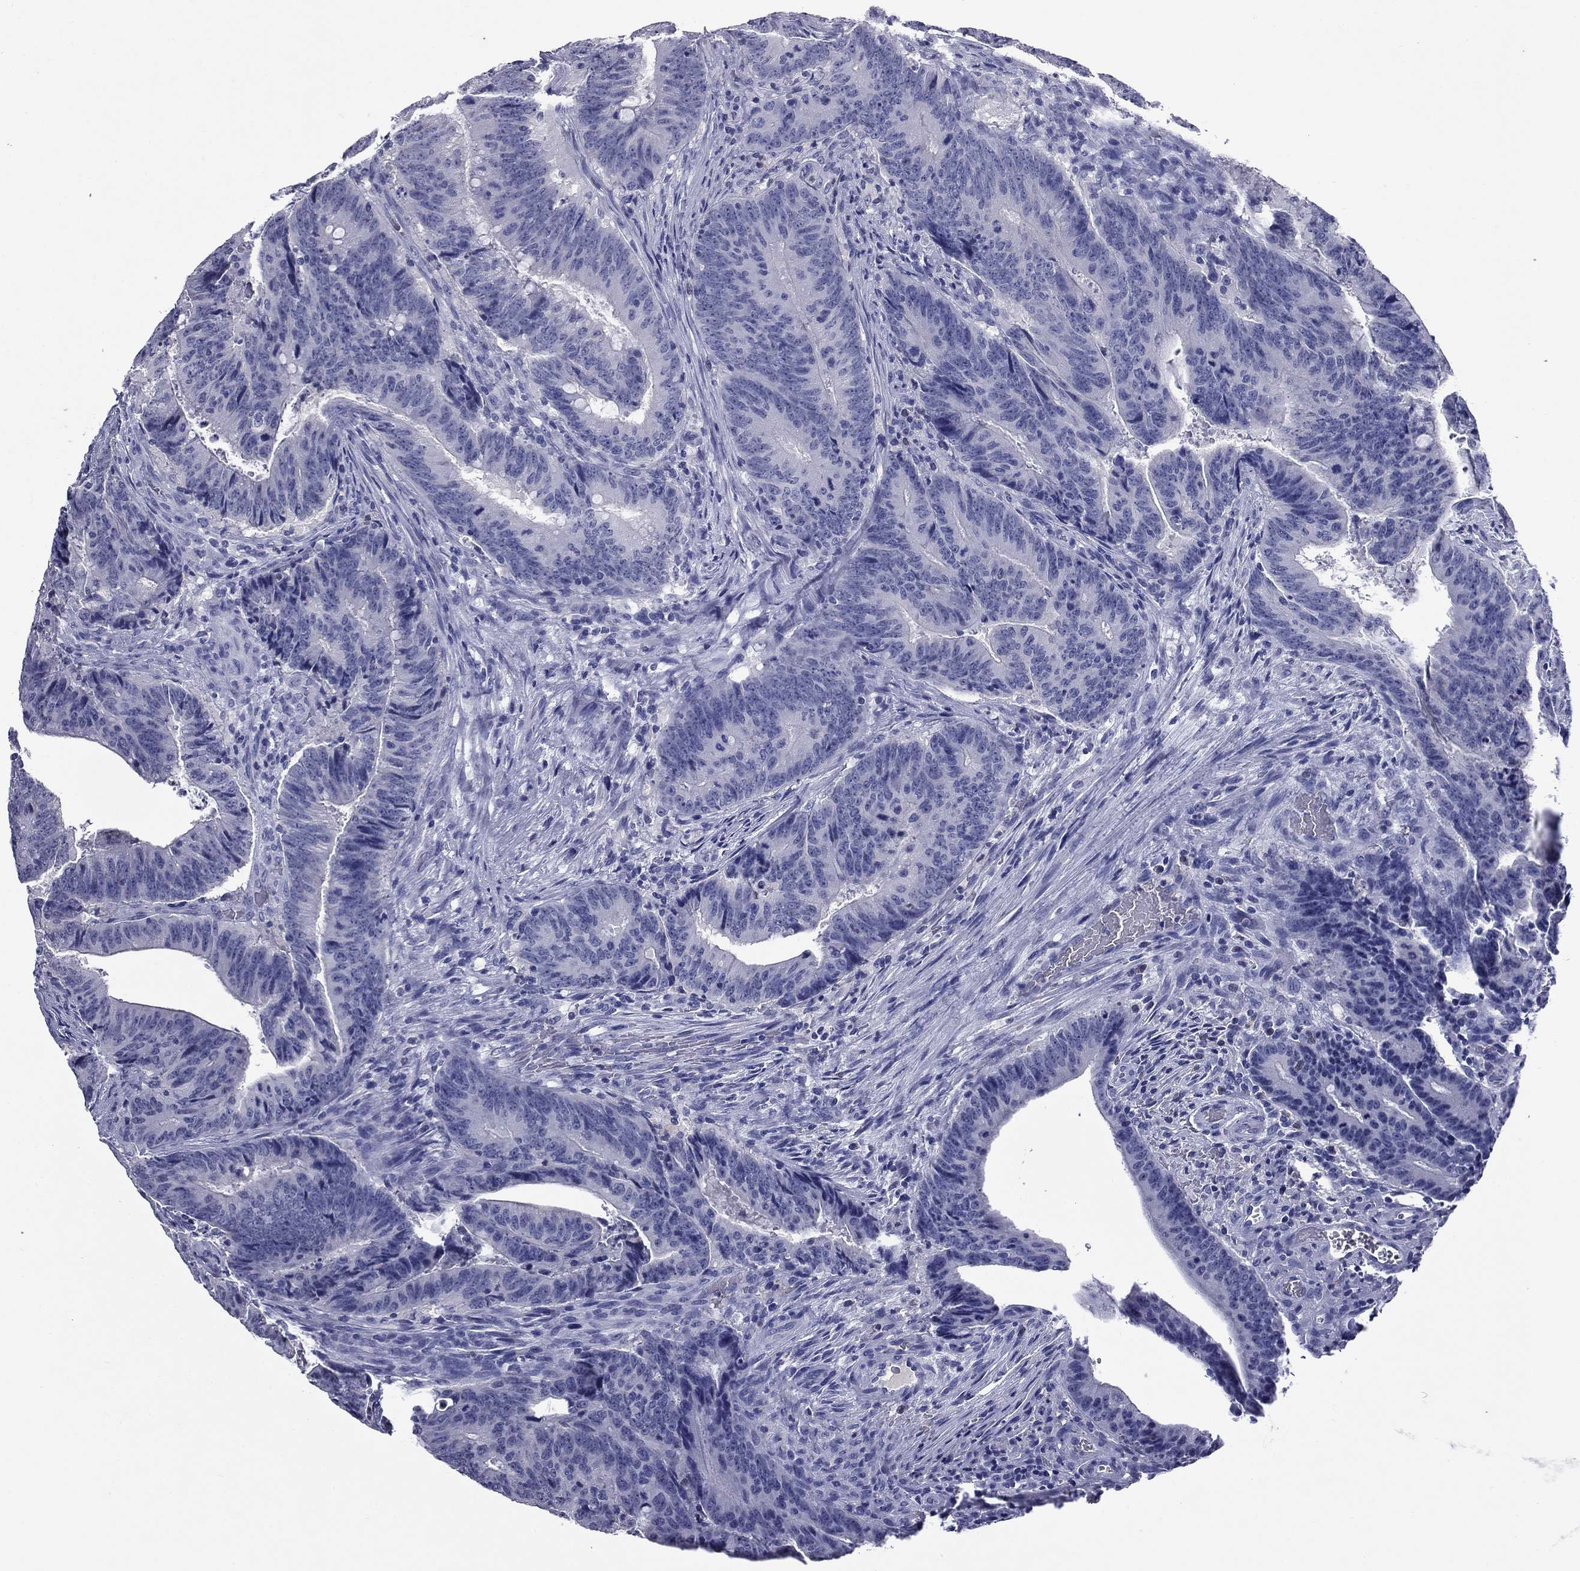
{"staining": {"intensity": "negative", "quantity": "none", "location": "none"}, "tissue": "colorectal cancer", "cell_type": "Tumor cells", "image_type": "cancer", "snomed": [{"axis": "morphology", "description": "Adenocarcinoma, NOS"}, {"axis": "topography", "description": "Colon"}], "caption": "Immunohistochemistry (IHC) of human adenocarcinoma (colorectal) exhibits no staining in tumor cells.", "gene": "CFAP119", "patient": {"sex": "female", "age": 87}}